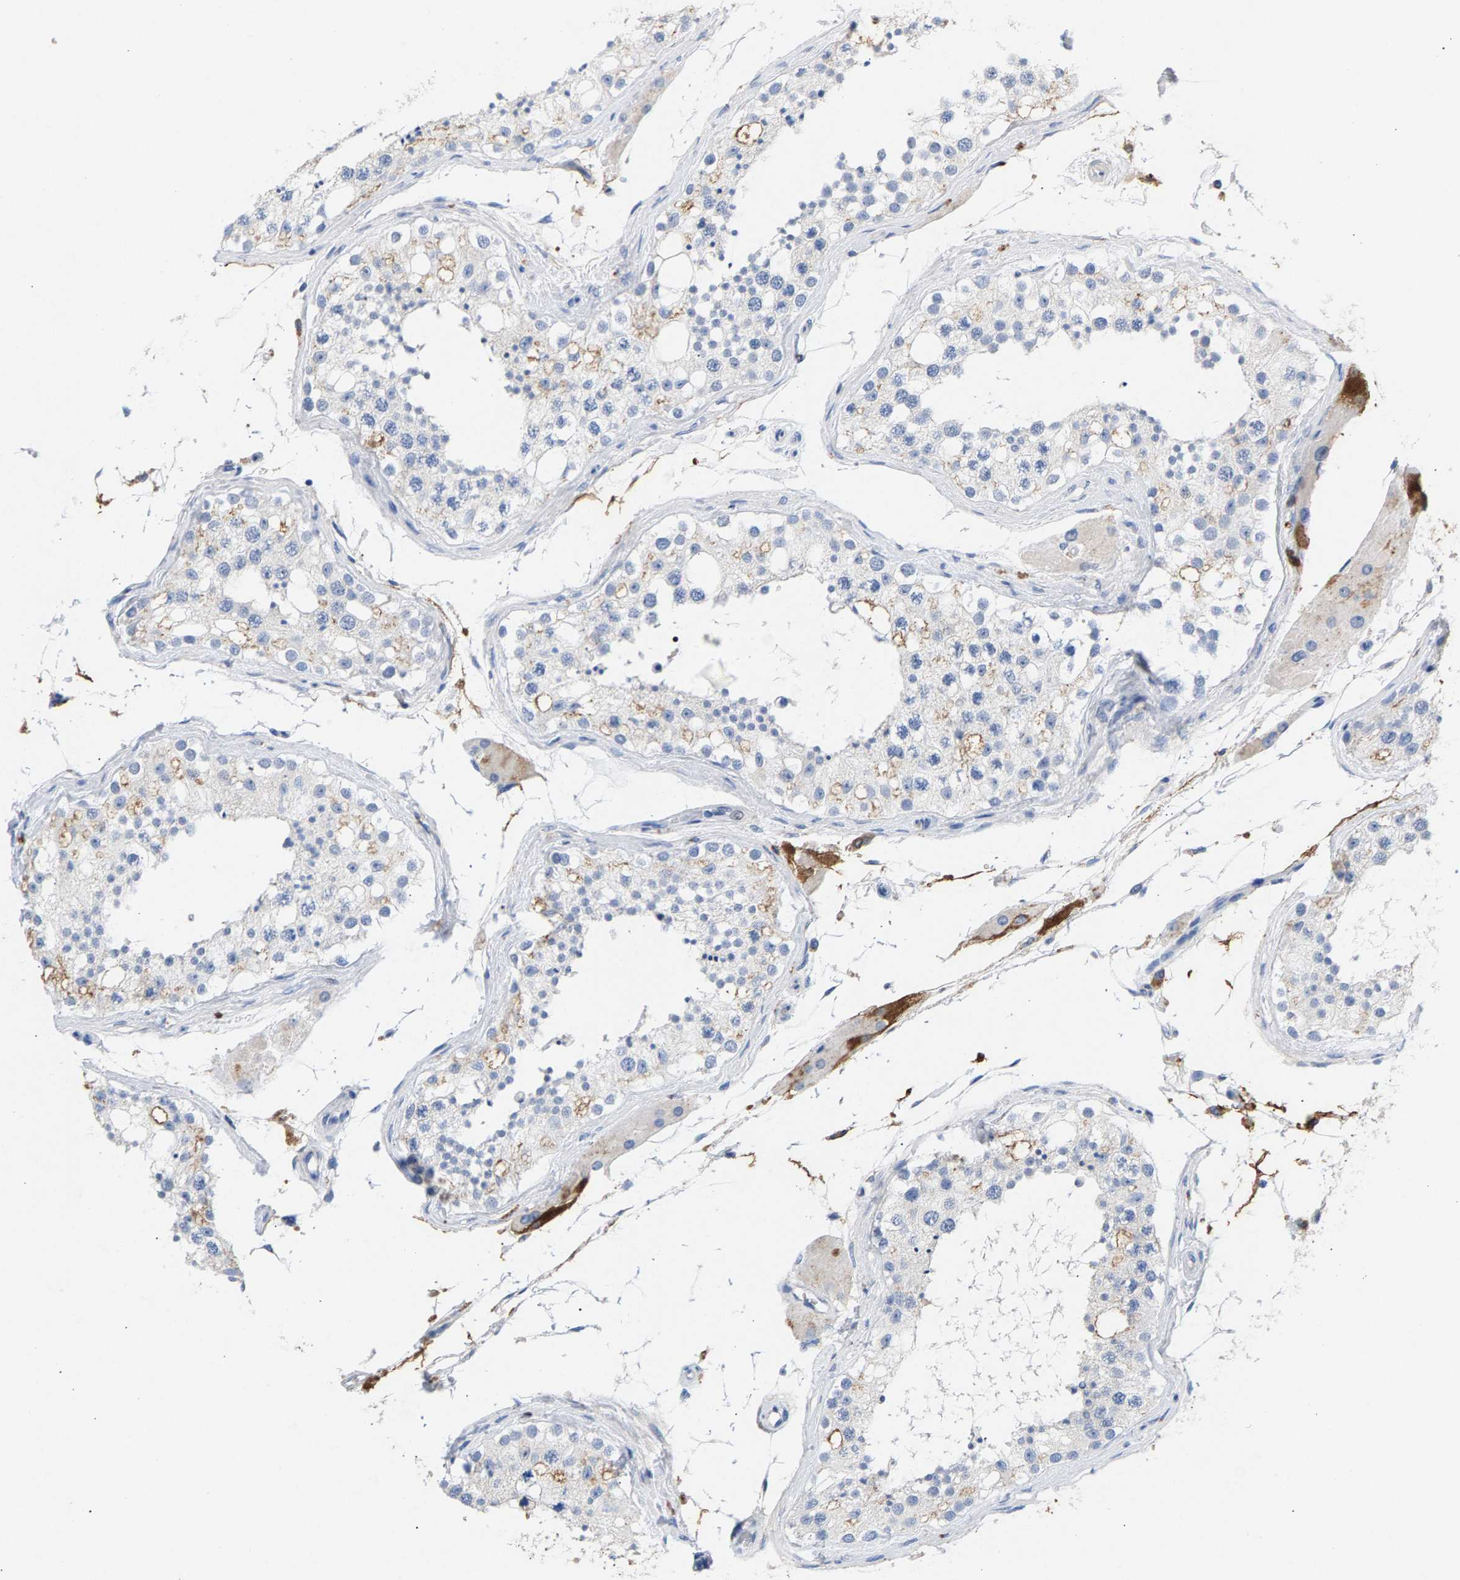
{"staining": {"intensity": "negative", "quantity": "none", "location": "none"}, "tissue": "testis", "cell_type": "Cells in seminiferous ducts", "image_type": "normal", "snomed": [{"axis": "morphology", "description": "Normal tissue, NOS"}, {"axis": "topography", "description": "Testis"}], "caption": "Human testis stained for a protein using IHC demonstrates no positivity in cells in seminiferous ducts.", "gene": "APOH", "patient": {"sex": "male", "age": 68}}